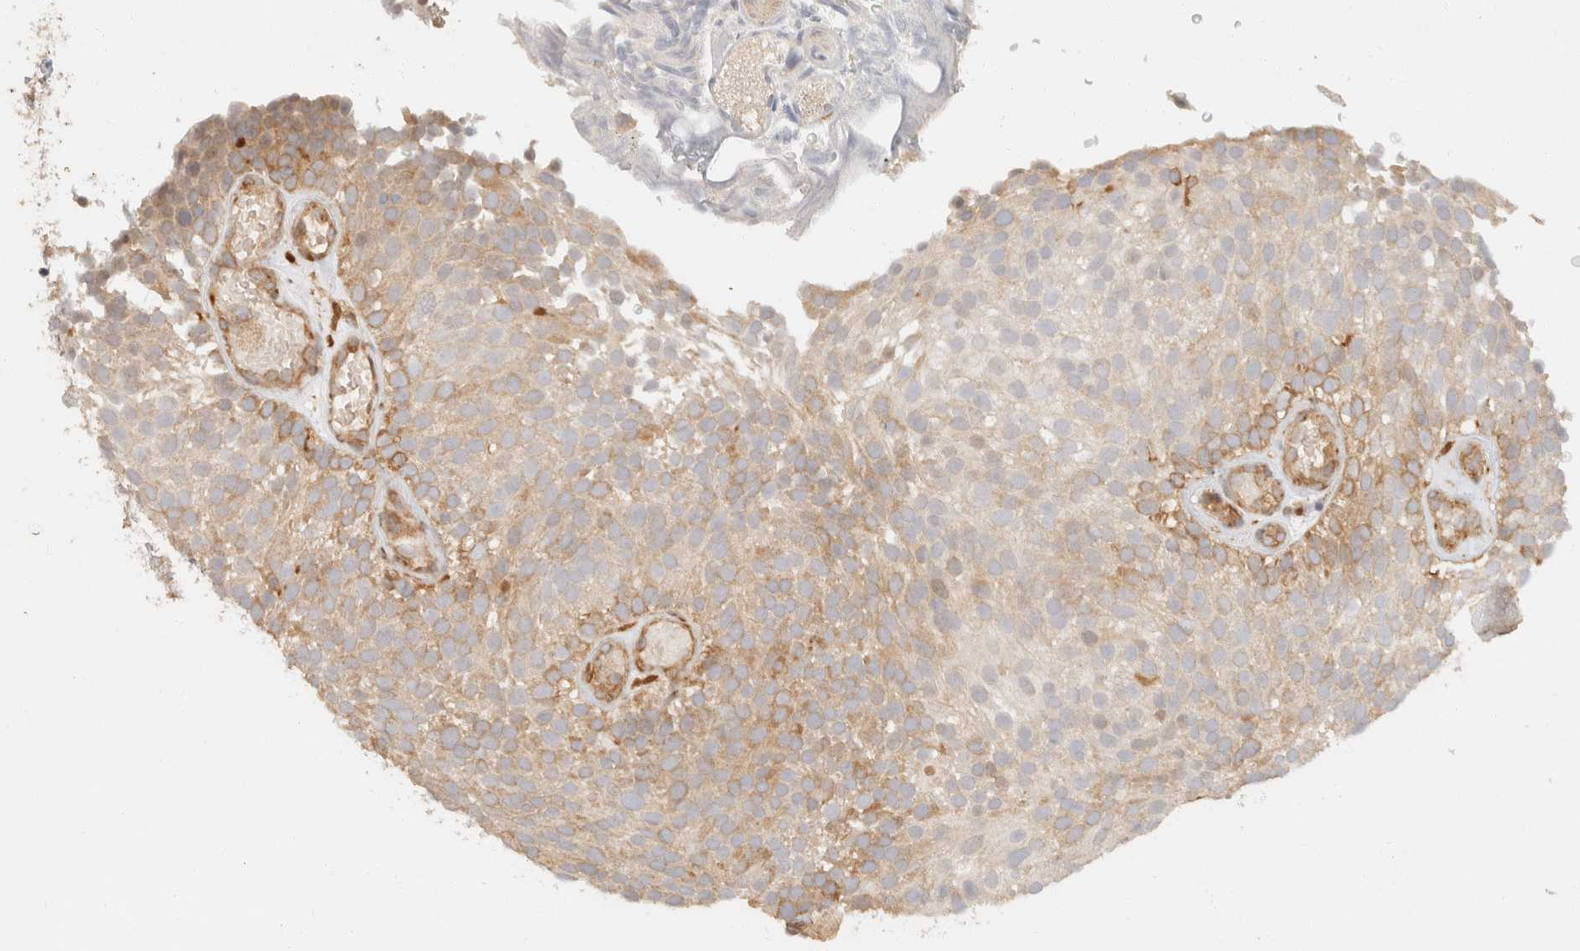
{"staining": {"intensity": "weak", "quantity": ">75%", "location": "cytoplasmic/membranous"}, "tissue": "urothelial cancer", "cell_type": "Tumor cells", "image_type": "cancer", "snomed": [{"axis": "morphology", "description": "Urothelial carcinoma, Low grade"}, {"axis": "topography", "description": "Urinary bladder"}], "caption": "Weak cytoplasmic/membranous staining is appreciated in about >75% of tumor cells in urothelial carcinoma (low-grade). Ihc stains the protein of interest in brown and the nuclei are stained blue.", "gene": "TACC1", "patient": {"sex": "male", "age": 78}}